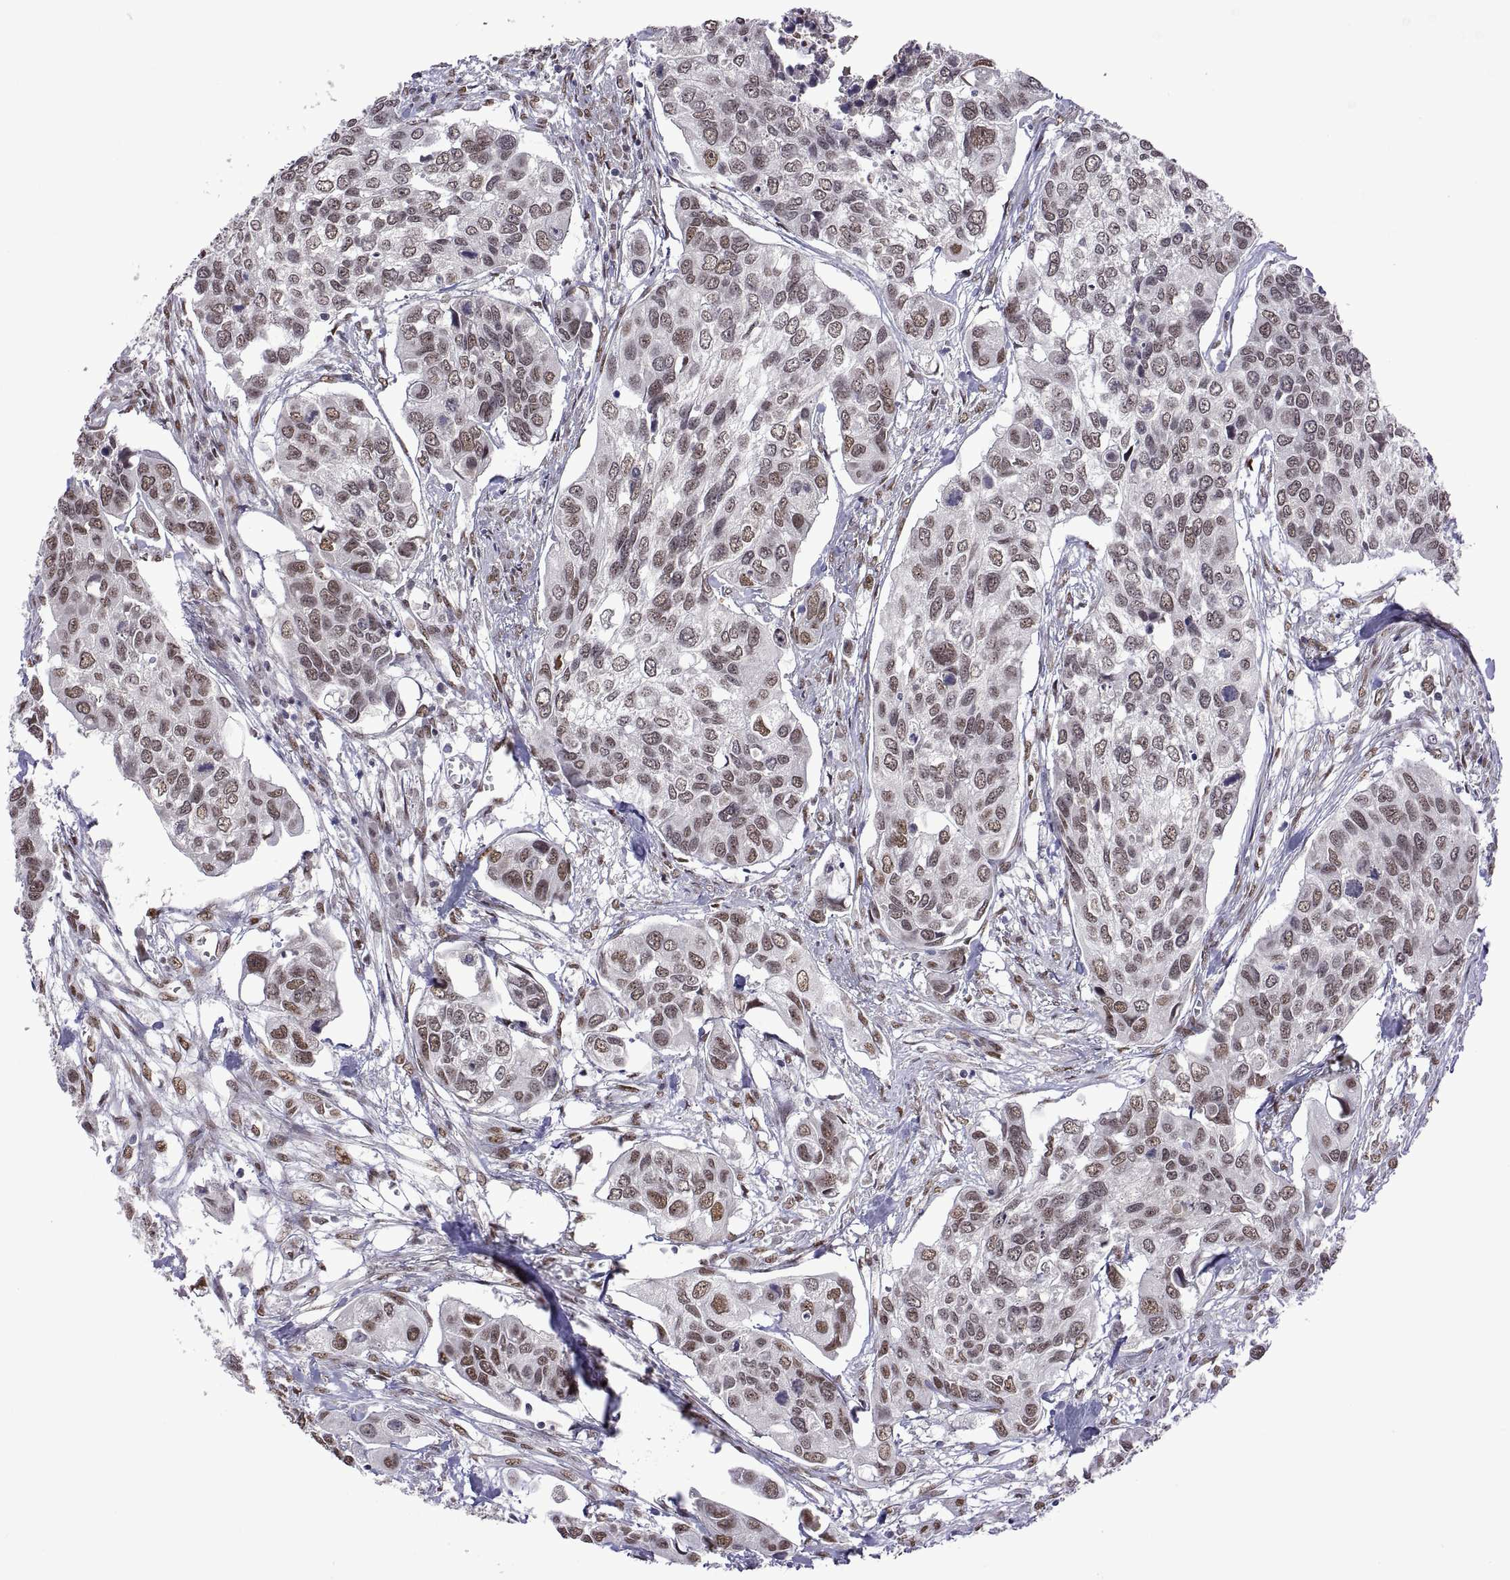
{"staining": {"intensity": "moderate", "quantity": ">75%", "location": "nuclear"}, "tissue": "urothelial cancer", "cell_type": "Tumor cells", "image_type": "cancer", "snomed": [{"axis": "morphology", "description": "Urothelial carcinoma, High grade"}, {"axis": "topography", "description": "Urinary bladder"}], "caption": "Human high-grade urothelial carcinoma stained for a protein (brown) displays moderate nuclear positive expression in about >75% of tumor cells.", "gene": "NR4A1", "patient": {"sex": "male", "age": 60}}